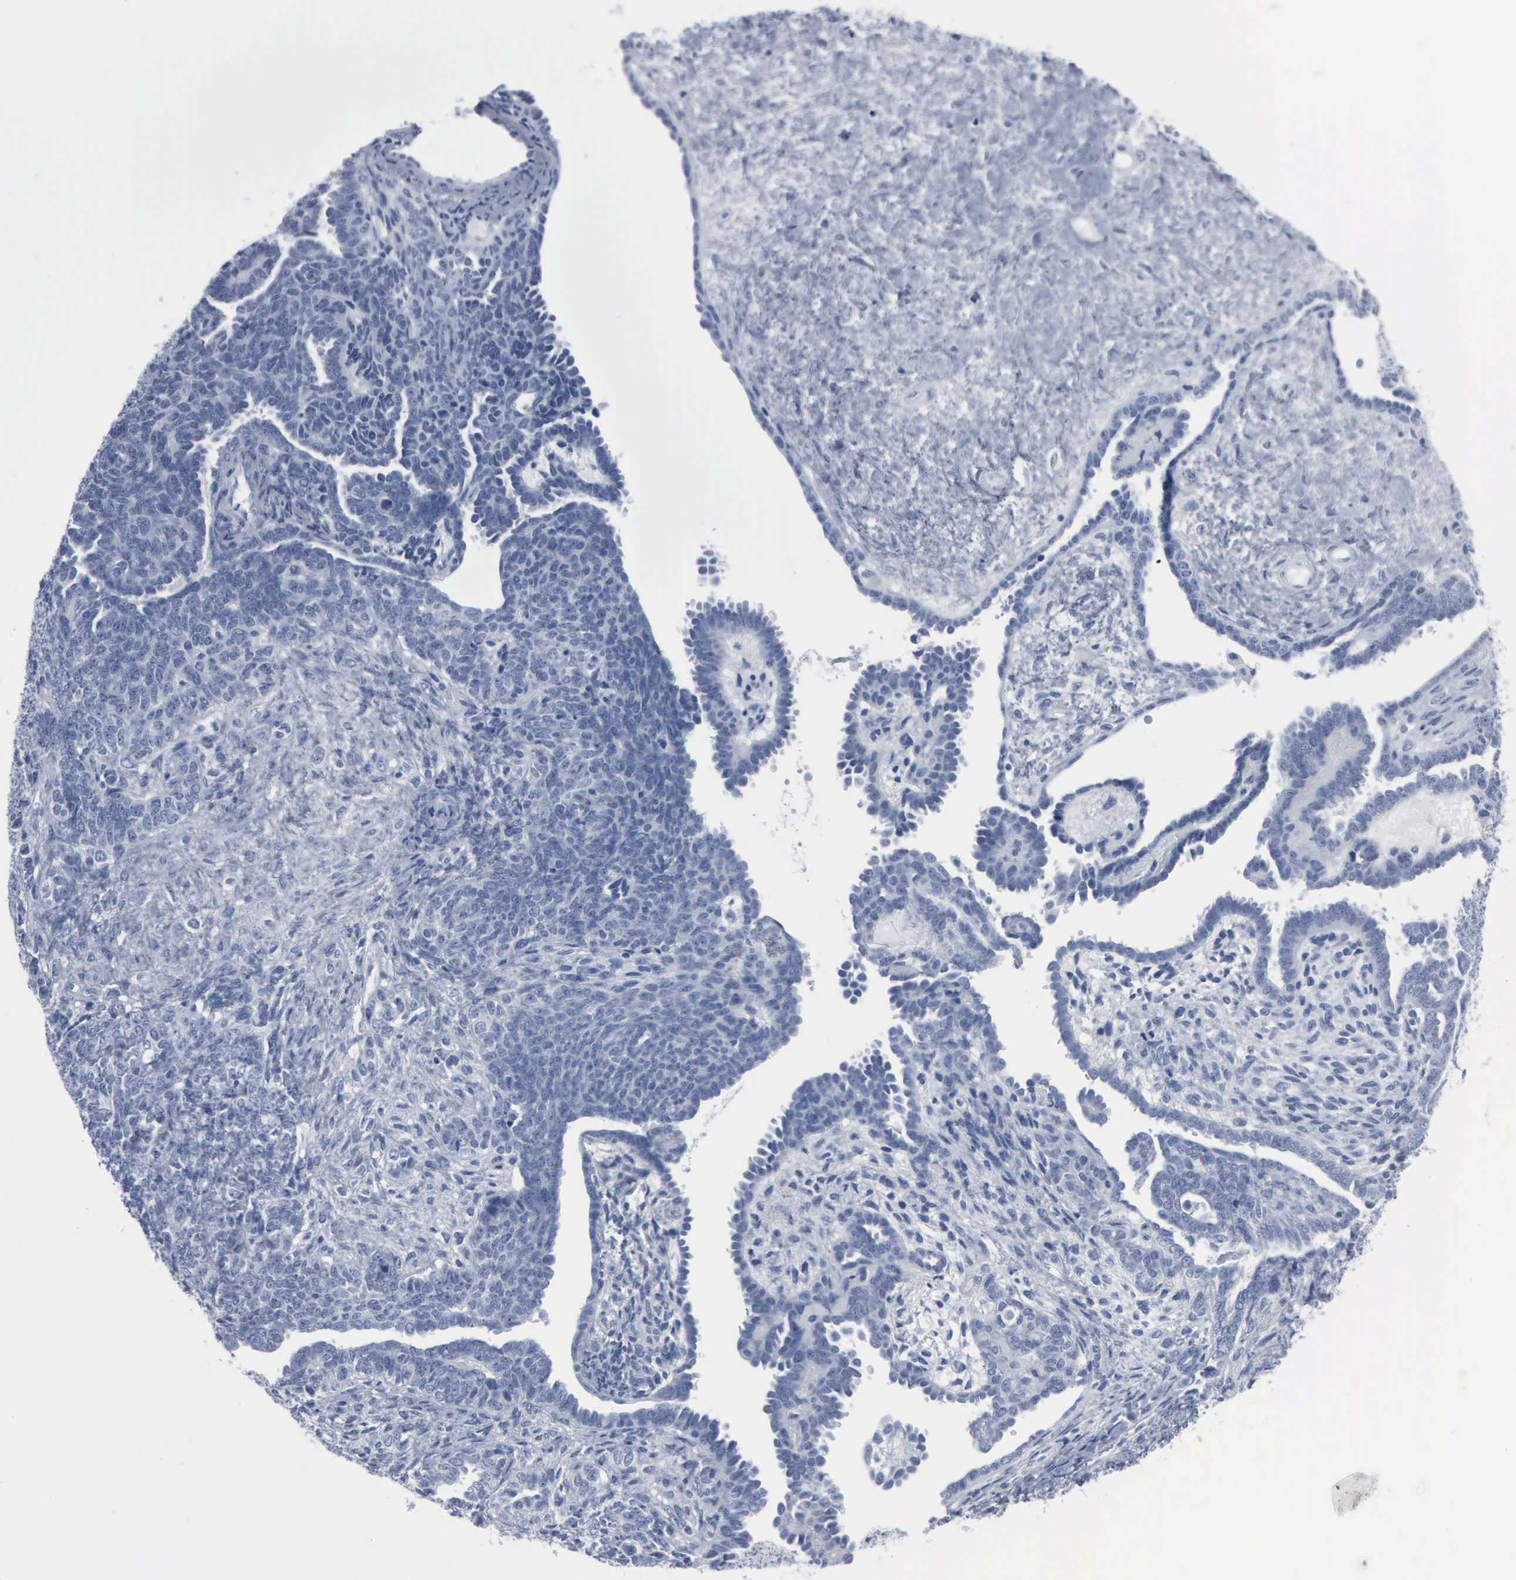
{"staining": {"intensity": "negative", "quantity": "none", "location": "none"}, "tissue": "endometrial cancer", "cell_type": "Tumor cells", "image_type": "cancer", "snomed": [{"axis": "morphology", "description": "Neoplasm, malignant, NOS"}, {"axis": "topography", "description": "Endometrium"}], "caption": "Immunohistochemistry of malignant neoplasm (endometrial) exhibits no staining in tumor cells.", "gene": "DMD", "patient": {"sex": "female", "age": 74}}